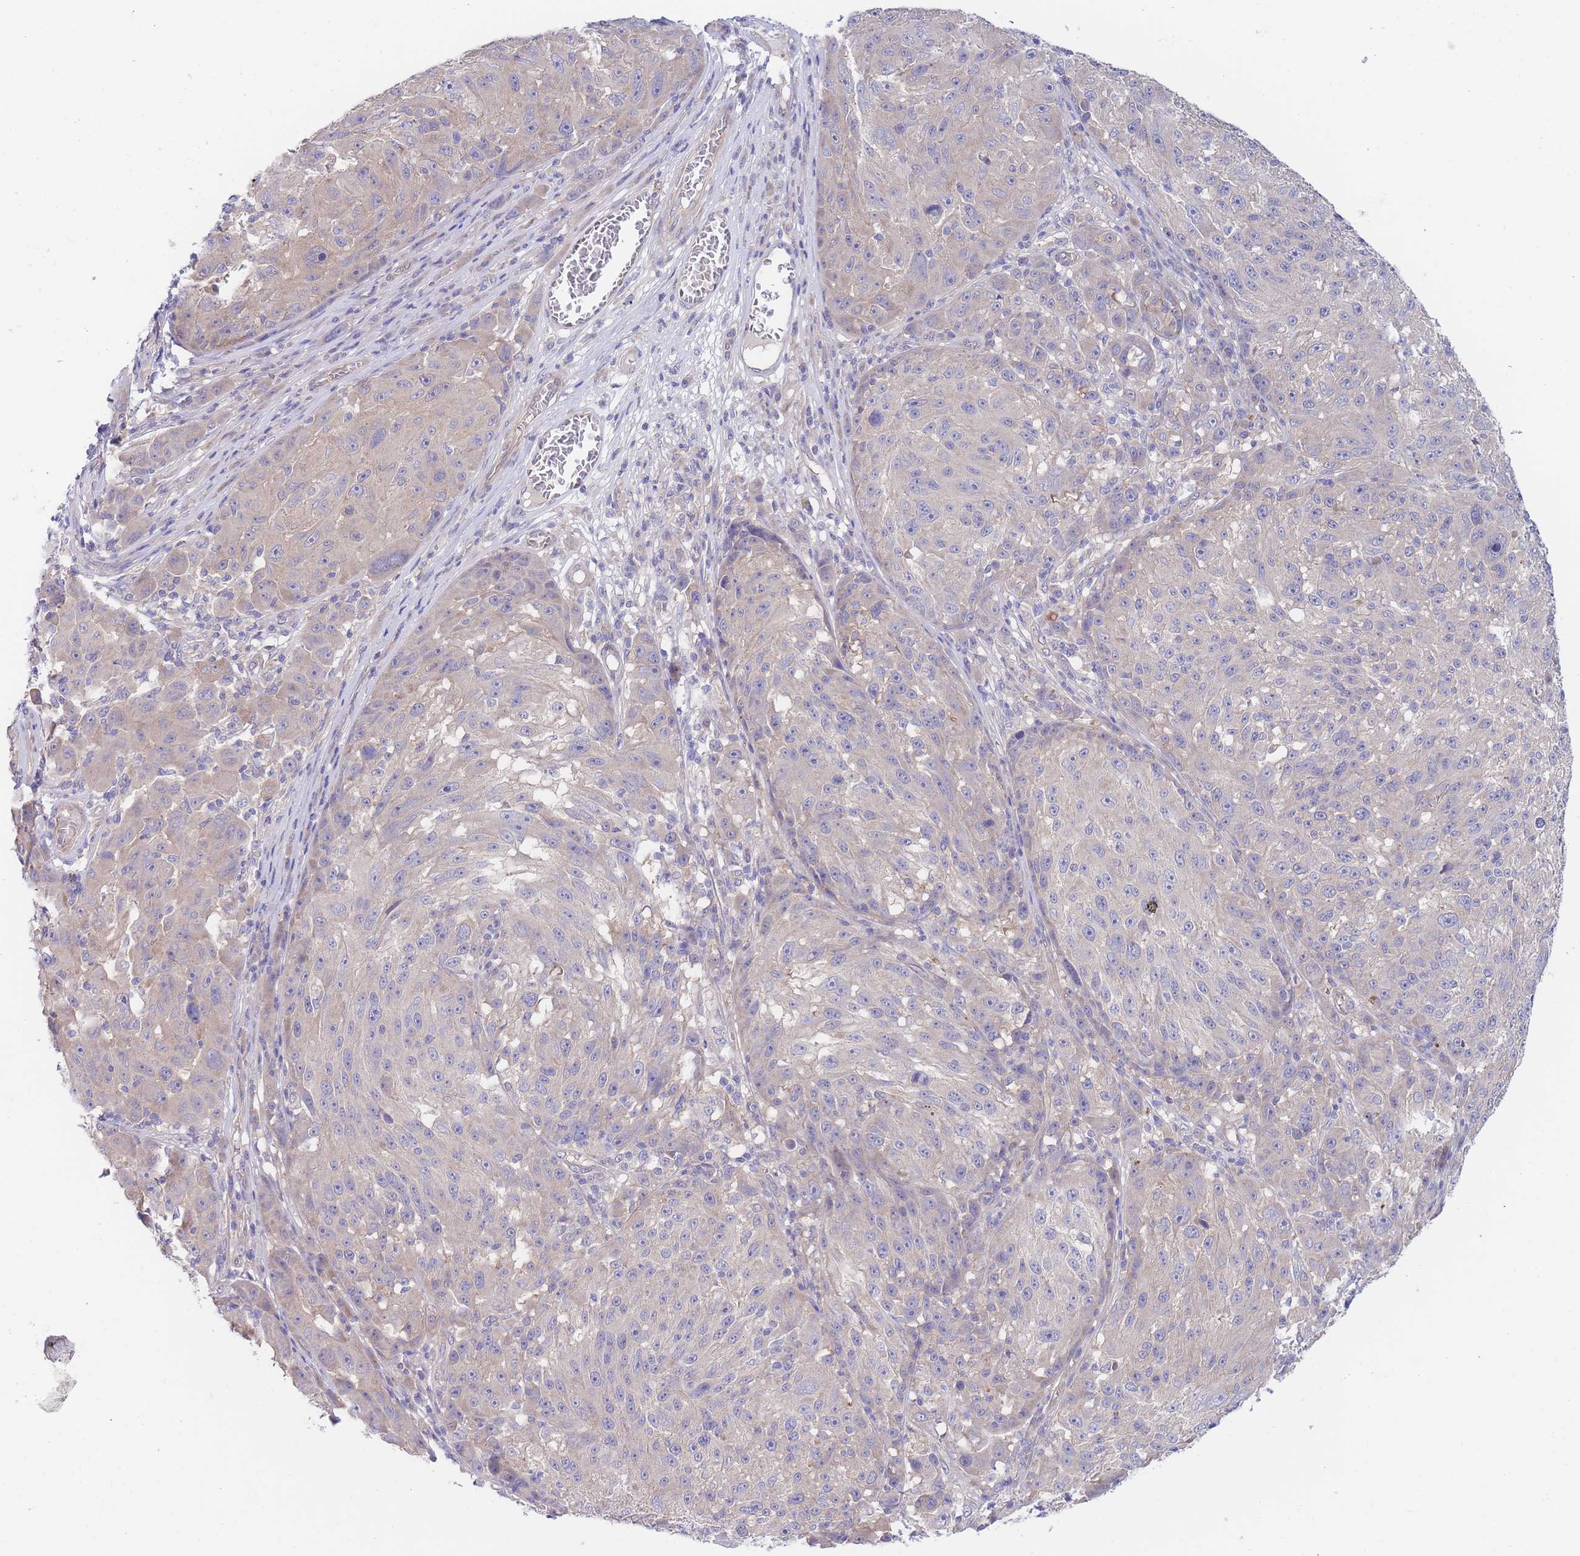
{"staining": {"intensity": "negative", "quantity": "none", "location": "none"}, "tissue": "melanoma", "cell_type": "Tumor cells", "image_type": "cancer", "snomed": [{"axis": "morphology", "description": "Malignant melanoma, NOS"}, {"axis": "topography", "description": "Skin"}], "caption": "Immunohistochemistry (IHC) histopathology image of malignant melanoma stained for a protein (brown), which displays no staining in tumor cells. The staining was performed using DAB (3,3'-diaminobenzidine) to visualize the protein expression in brown, while the nuclei were stained in blue with hematoxylin (Magnification: 20x).", "gene": "ZNF281", "patient": {"sex": "male", "age": 53}}